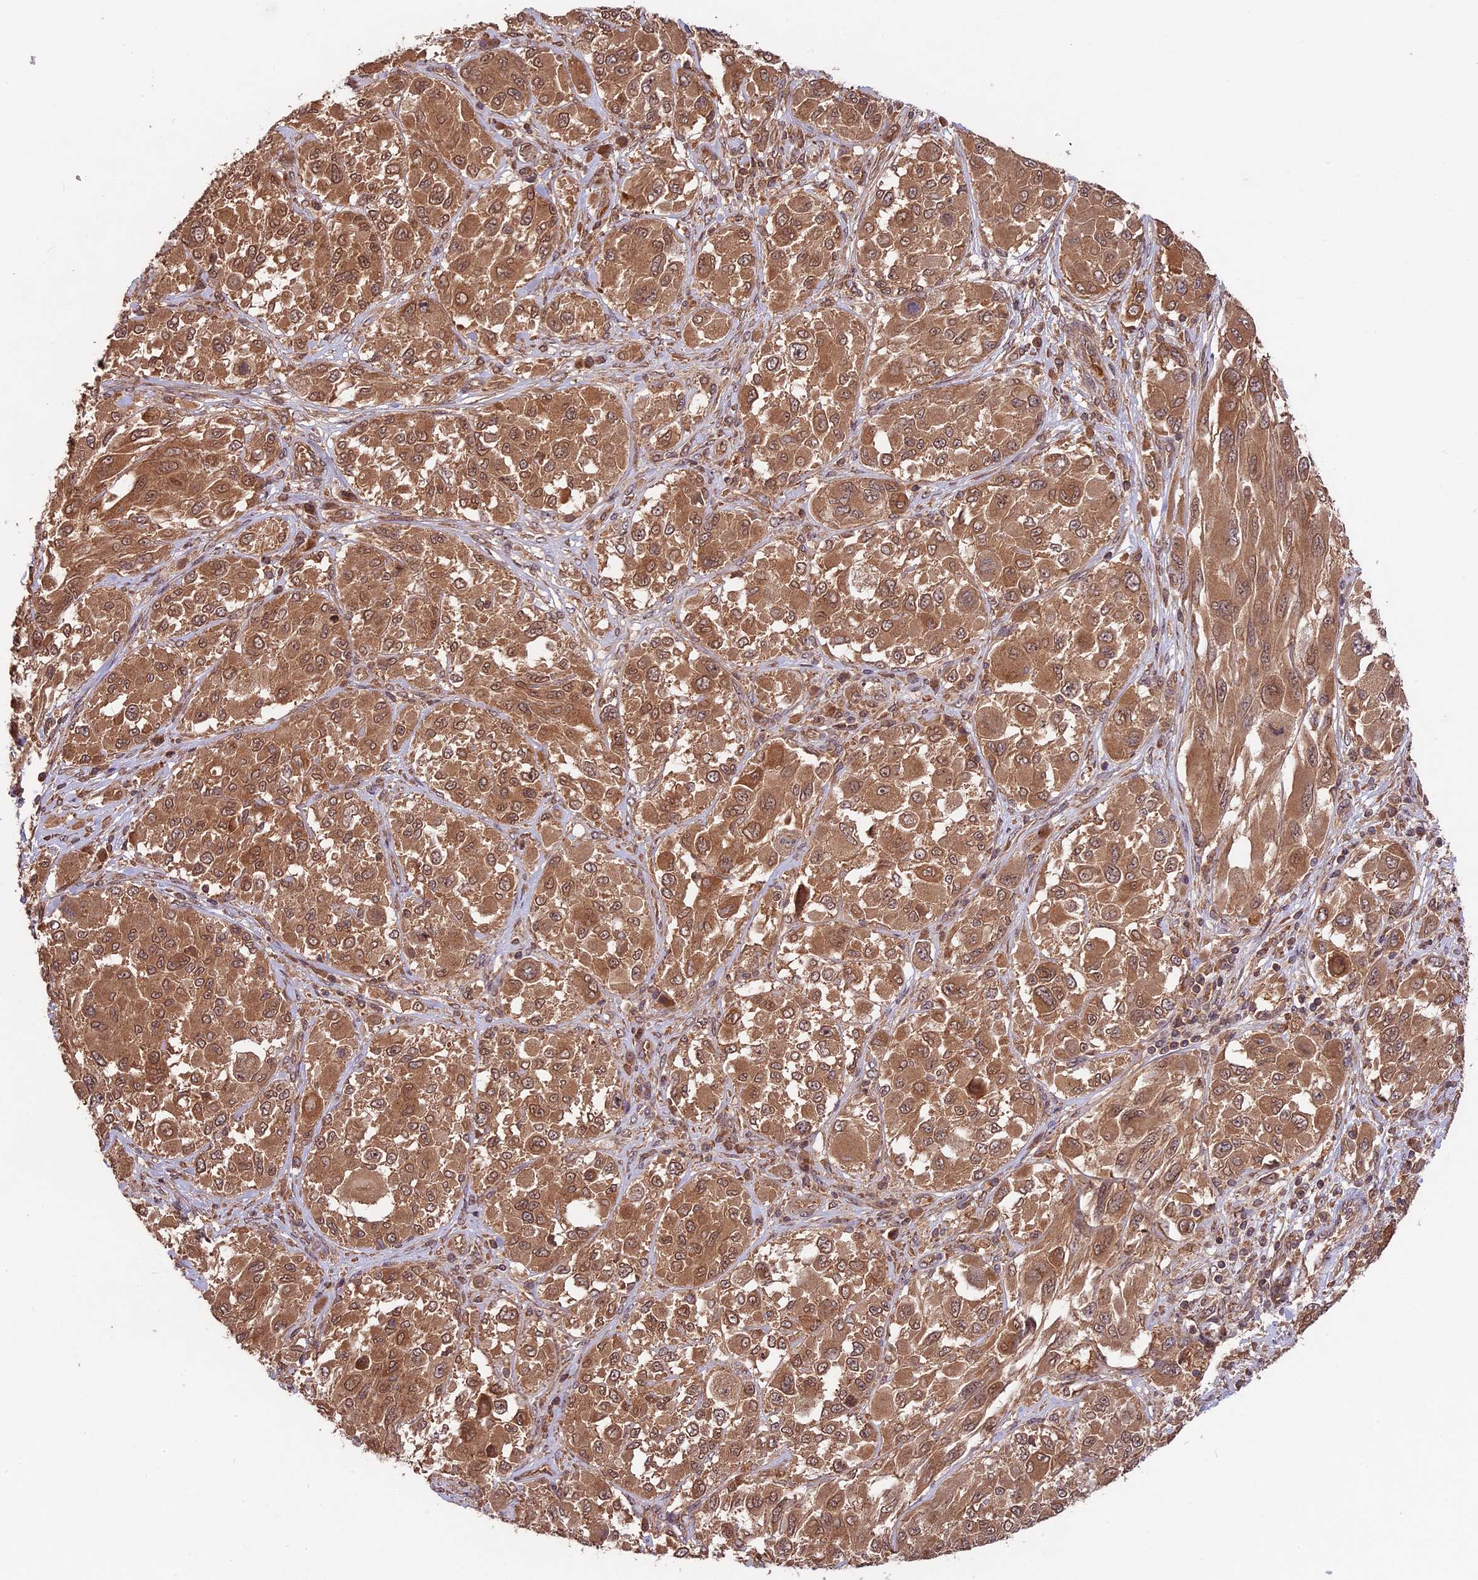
{"staining": {"intensity": "moderate", "quantity": ">75%", "location": "cytoplasmic/membranous"}, "tissue": "melanoma", "cell_type": "Tumor cells", "image_type": "cancer", "snomed": [{"axis": "morphology", "description": "Malignant melanoma, NOS"}, {"axis": "topography", "description": "Skin"}], "caption": "This image exhibits malignant melanoma stained with IHC to label a protein in brown. The cytoplasmic/membranous of tumor cells show moderate positivity for the protein. Nuclei are counter-stained blue.", "gene": "CHAC1", "patient": {"sex": "female", "age": 91}}